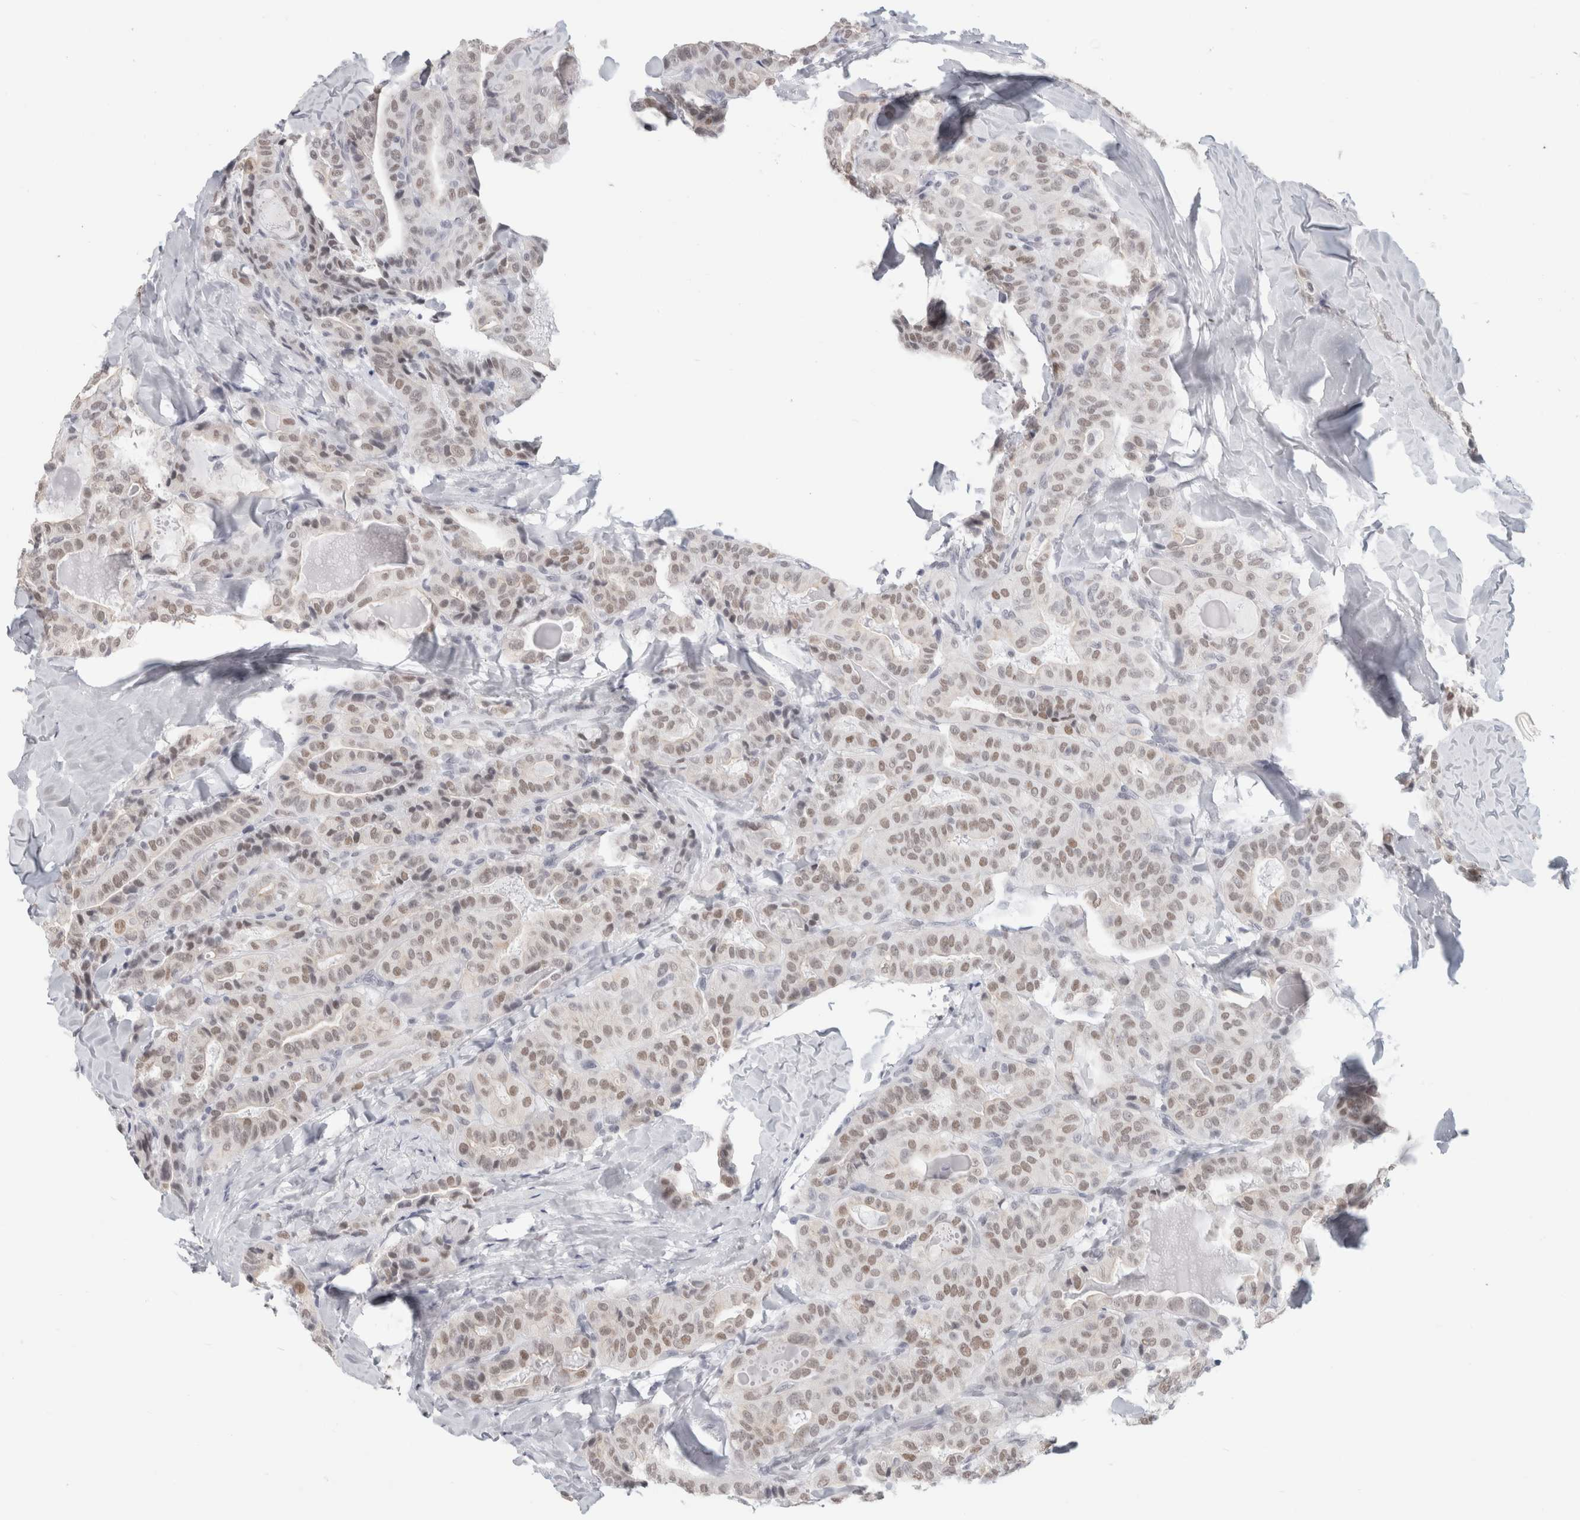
{"staining": {"intensity": "weak", "quantity": ">75%", "location": "nuclear"}, "tissue": "thyroid cancer", "cell_type": "Tumor cells", "image_type": "cancer", "snomed": [{"axis": "morphology", "description": "Papillary adenocarcinoma, NOS"}, {"axis": "topography", "description": "Thyroid gland"}], "caption": "The histopathology image reveals a brown stain indicating the presence of a protein in the nuclear of tumor cells in thyroid cancer (papillary adenocarcinoma).", "gene": "SMARCC1", "patient": {"sex": "male", "age": 77}}